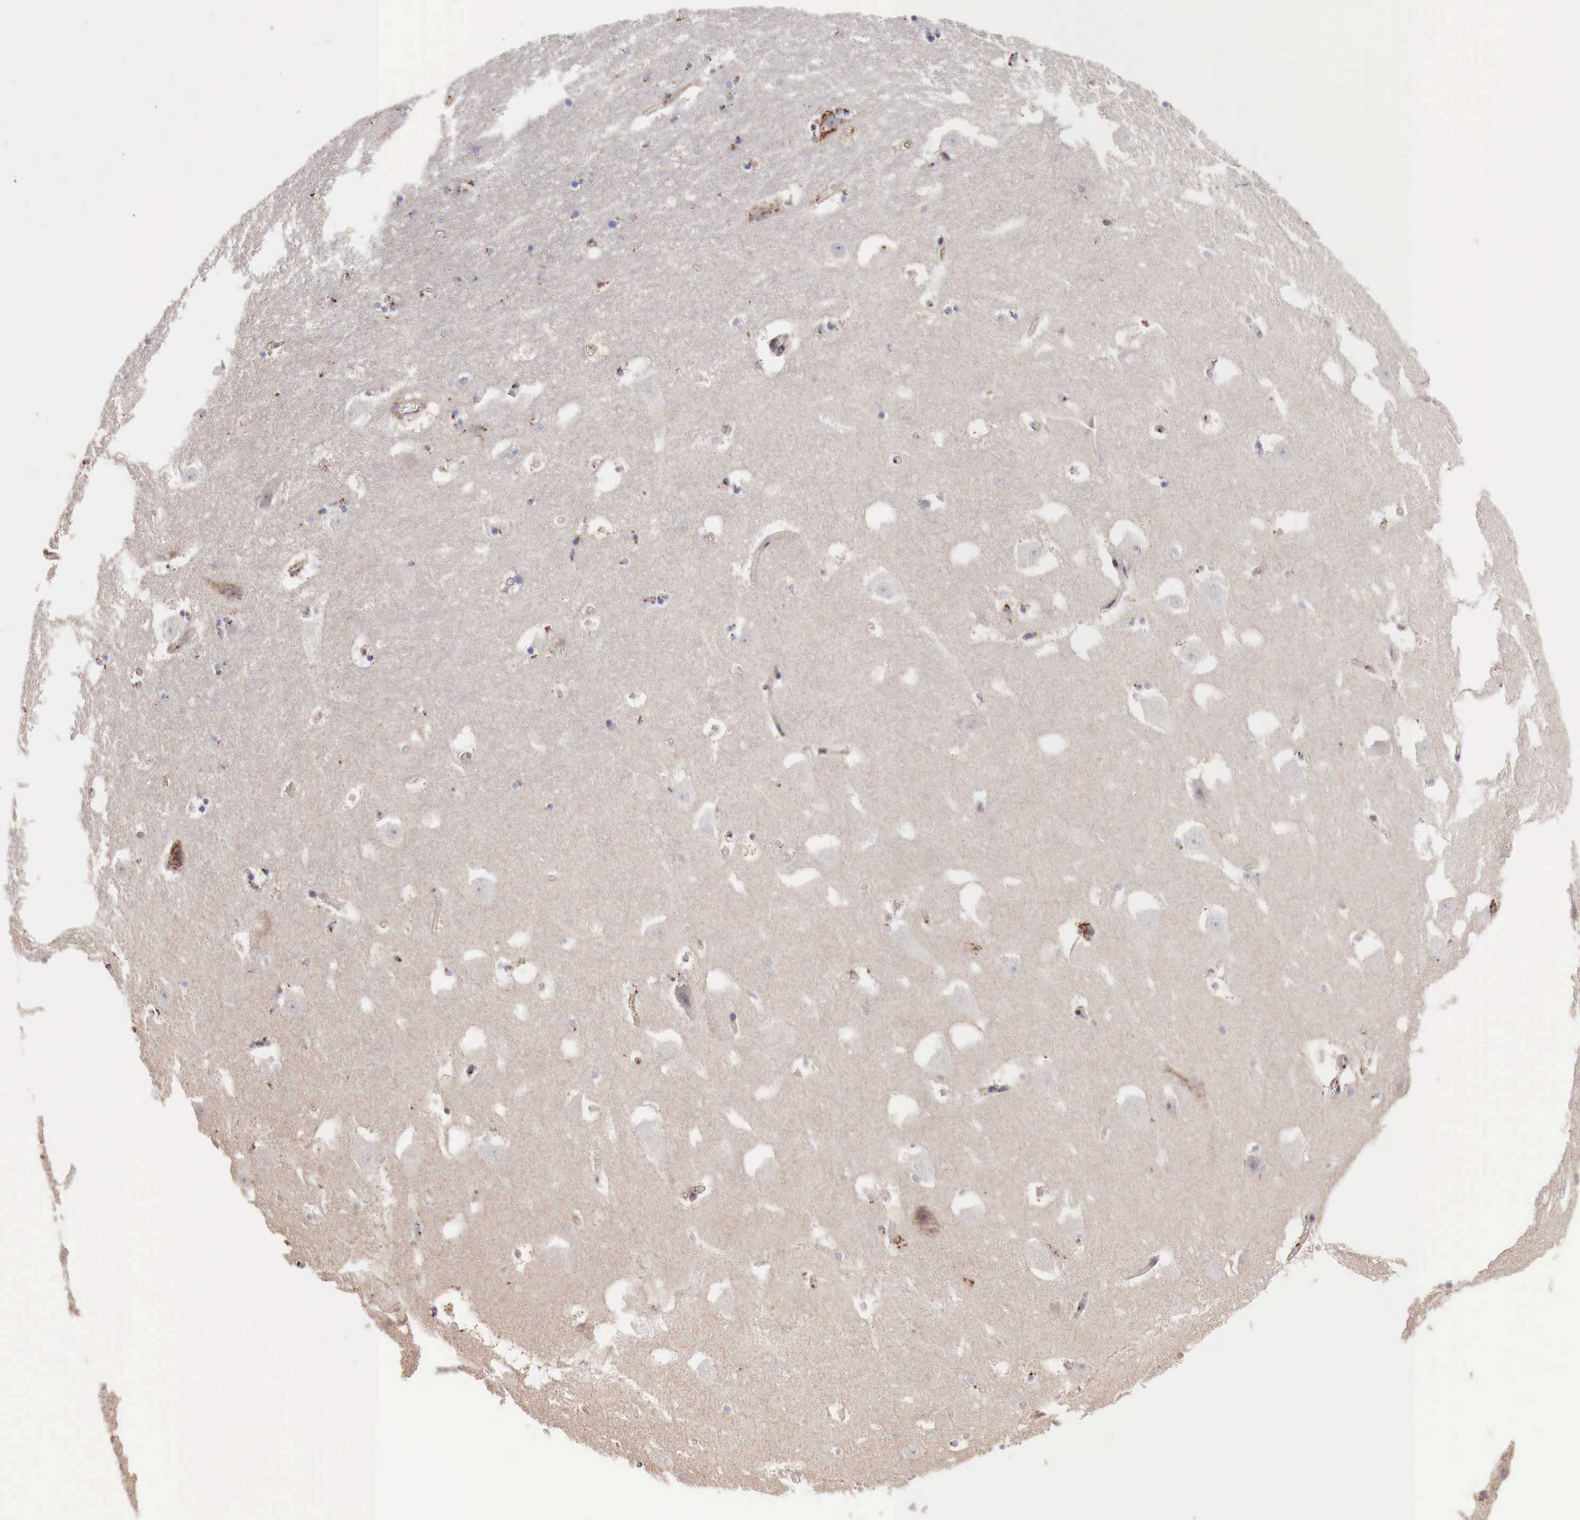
{"staining": {"intensity": "negative", "quantity": "none", "location": "none"}, "tissue": "hippocampus", "cell_type": "Glial cells", "image_type": "normal", "snomed": [{"axis": "morphology", "description": "Normal tissue, NOS"}, {"axis": "topography", "description": "Hippocampus"}], "caption": "Immunohistochemistry of normal hippocampus shows no expression in glial cells.", "gene": "SYAP1", "patient": {"sex": "male", "age": 45}}